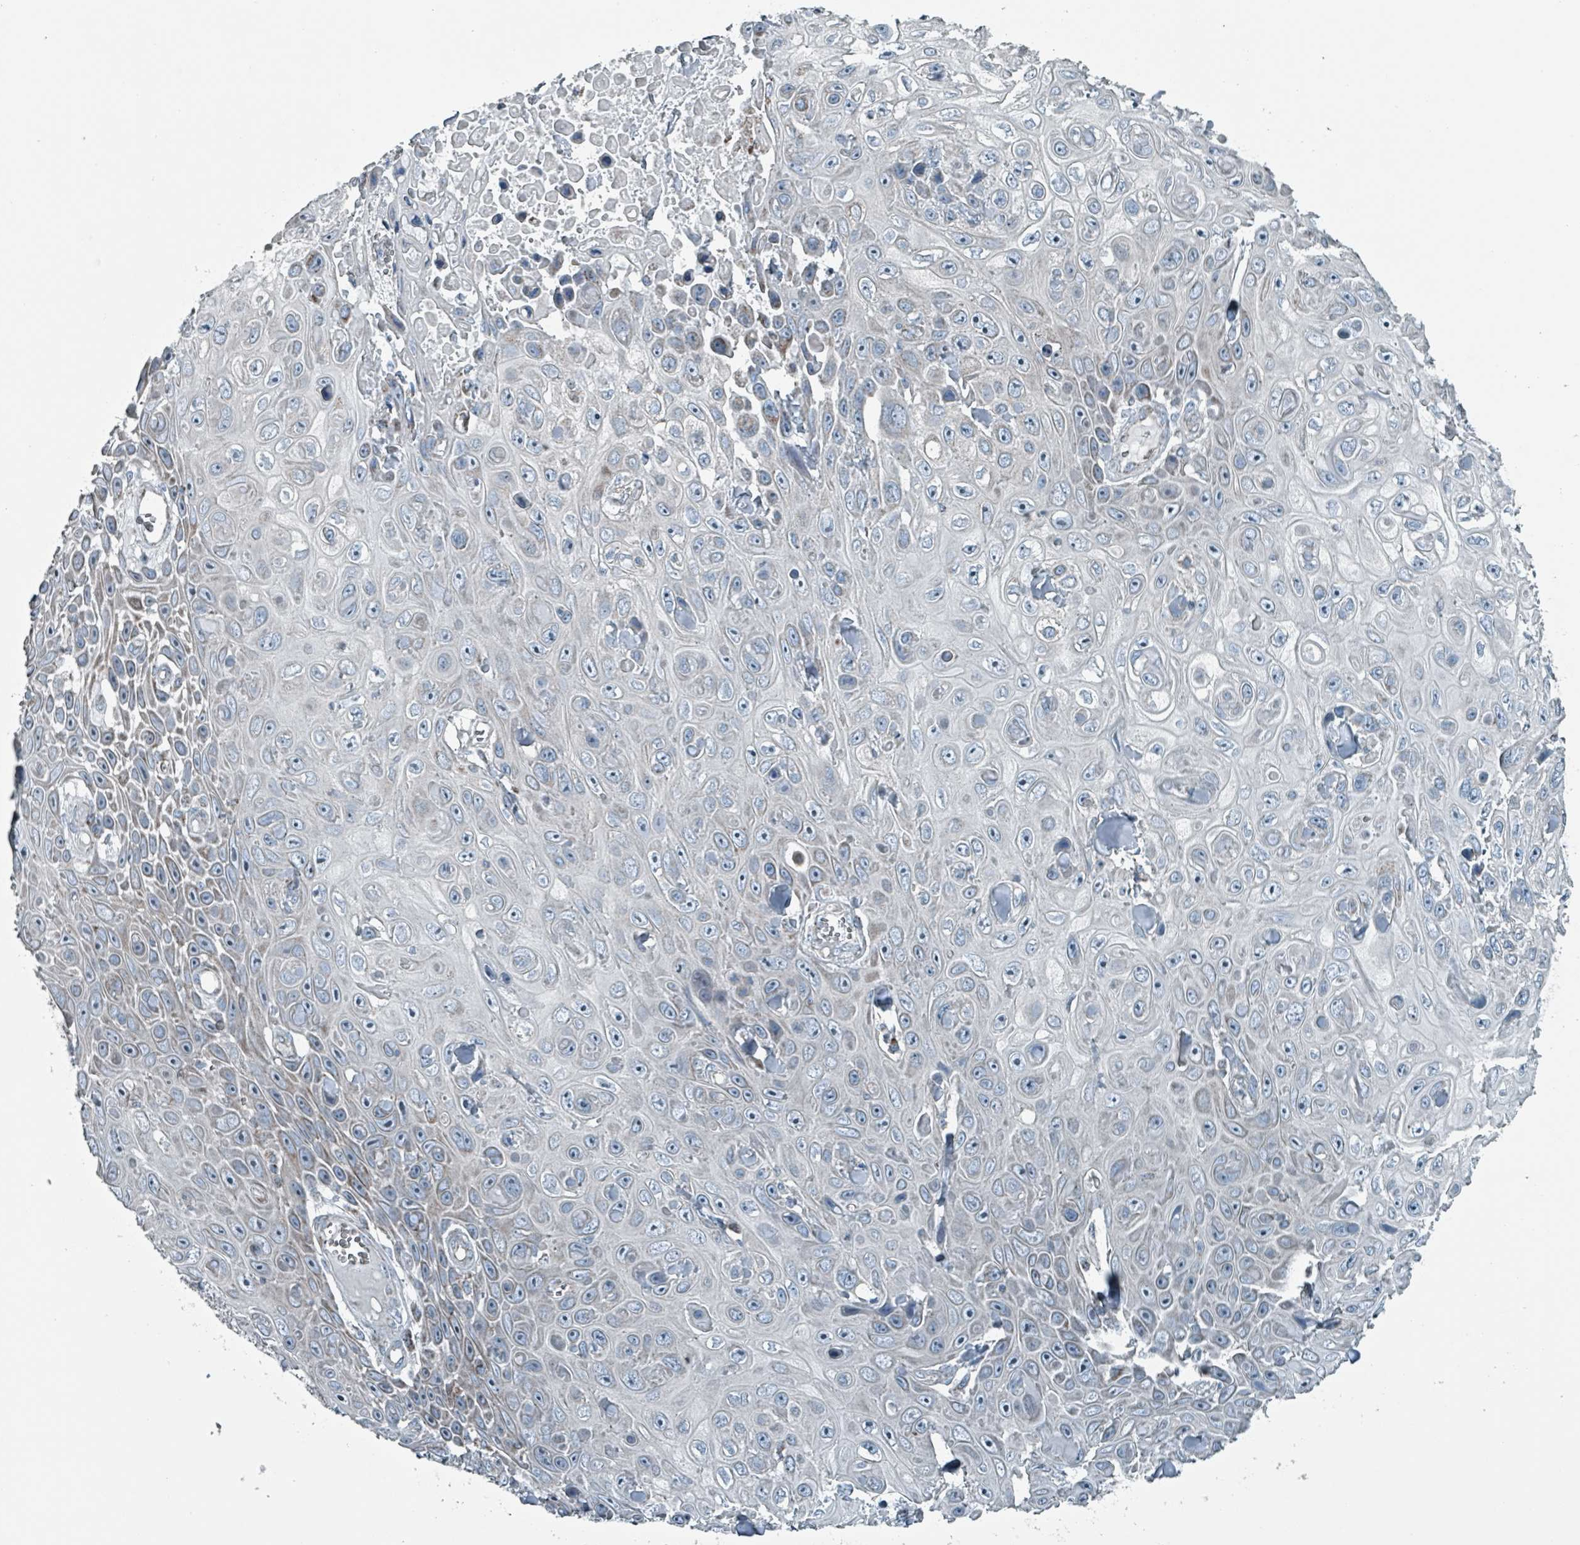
{"staining": {"intensity": "weak", "quantity": "25%-75%", "location": "cytoplasmic/membranous"}, "tissue": "skin cancer", "cell_type": "Tumor cells", "image_type": "cancer", "snomed": [{"axis": "morphology", "description": "Squamous cell carcinoma, NOS"}, {"axis": "topography", "description": "Skin"}], "caption": "Immunohistochemical staining of human squamous cell carcinoma (skin) shows low levels of weak cytoplasmic/membranous protein staining in approximately 25%-75% of tumor cells.", "gene": "ABHD18", "patient": {"sex": "male", "age": 82}}